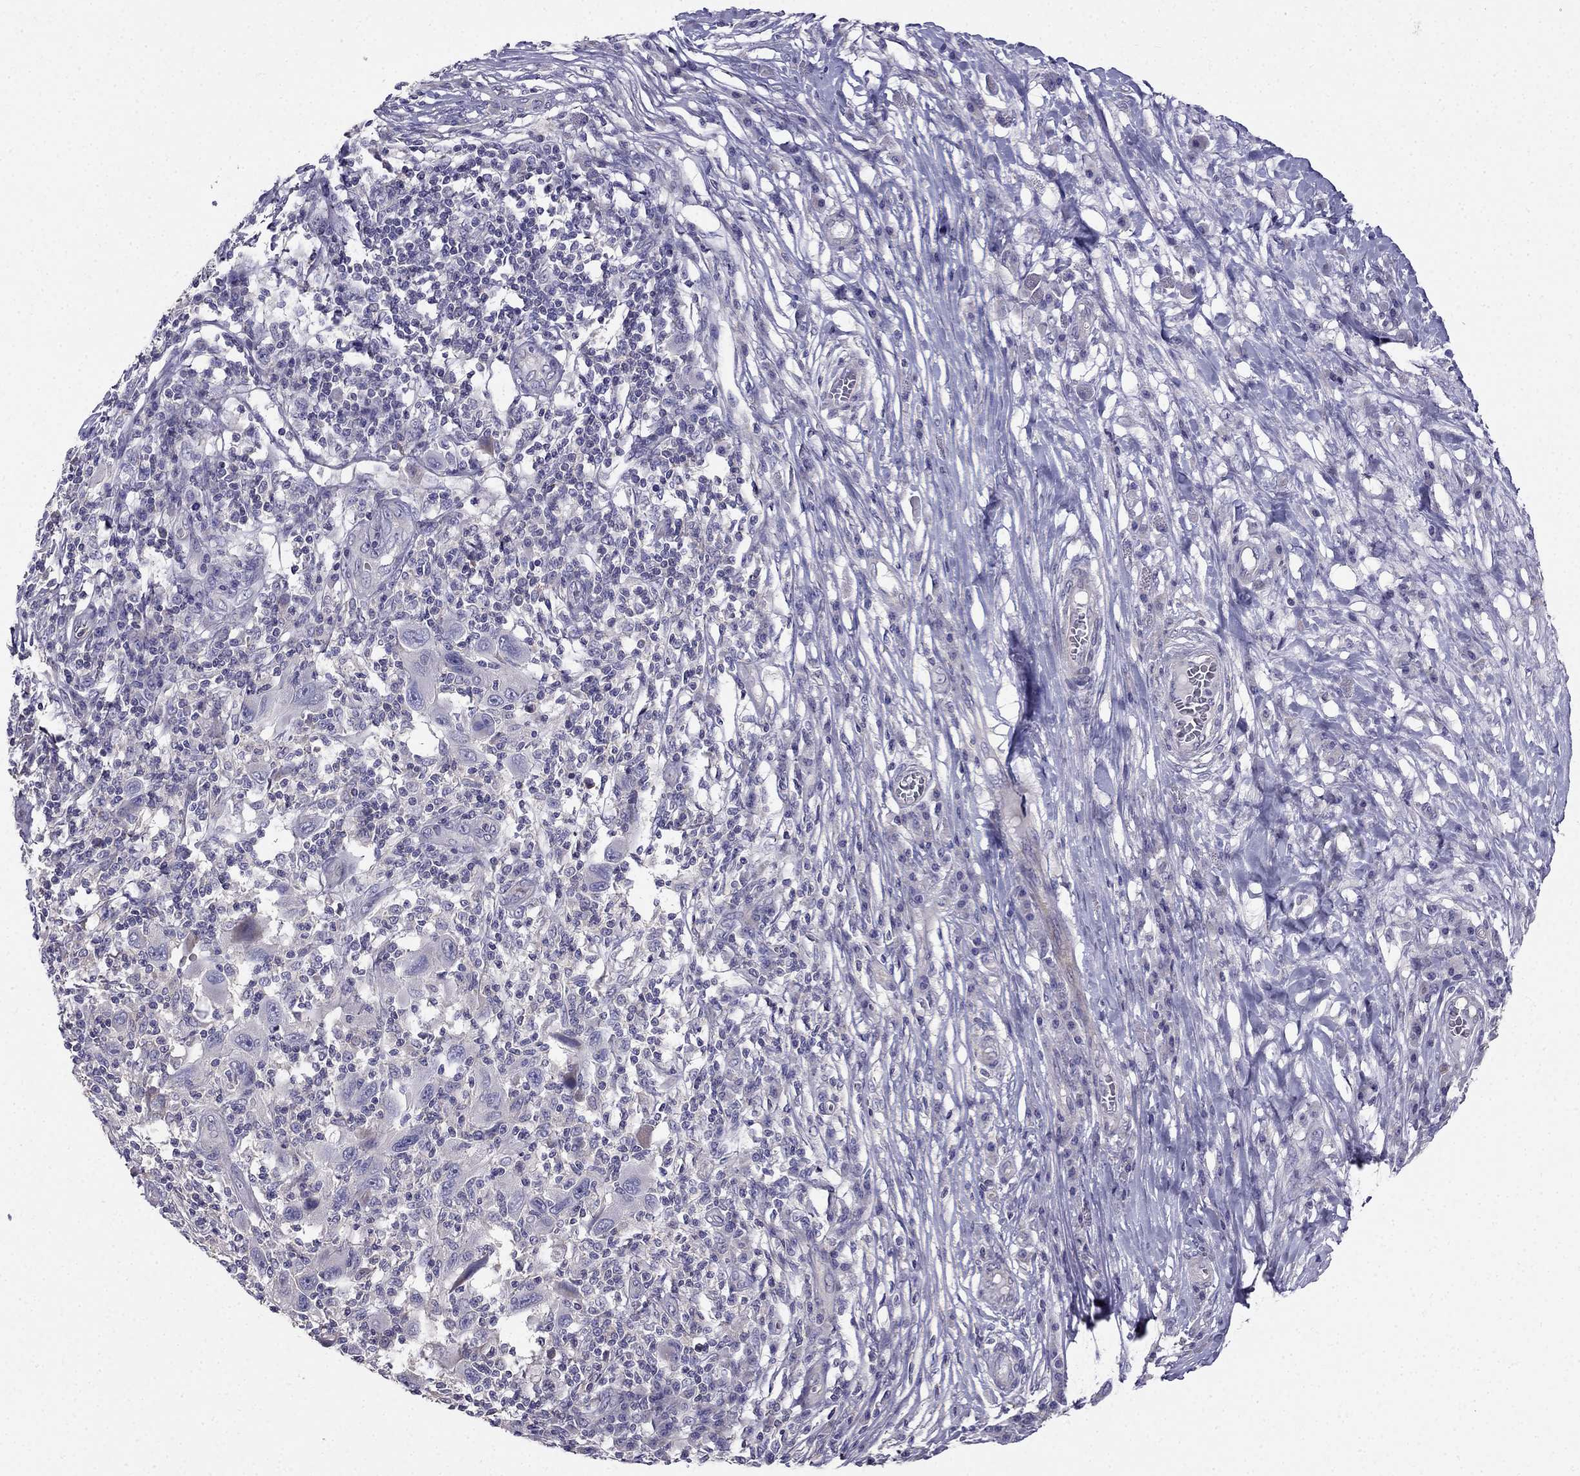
{"staining": {"intensity": "negative", "quantity": "none", "location": "none"}, "tissue": "melanoma", "cell_type": "Tumor cells", "image_type": "cancer", "snomed": [{"axis": "morphology", "description": "Malignant melanoma, NOS"}, {"axis": "topography", "description": "Skin"}], "caption": "Image shows no protein expression in tumor cells of melanoma tissue.", "gene": "AS3MT", "patient": {"sex": "male", "age": 53}}